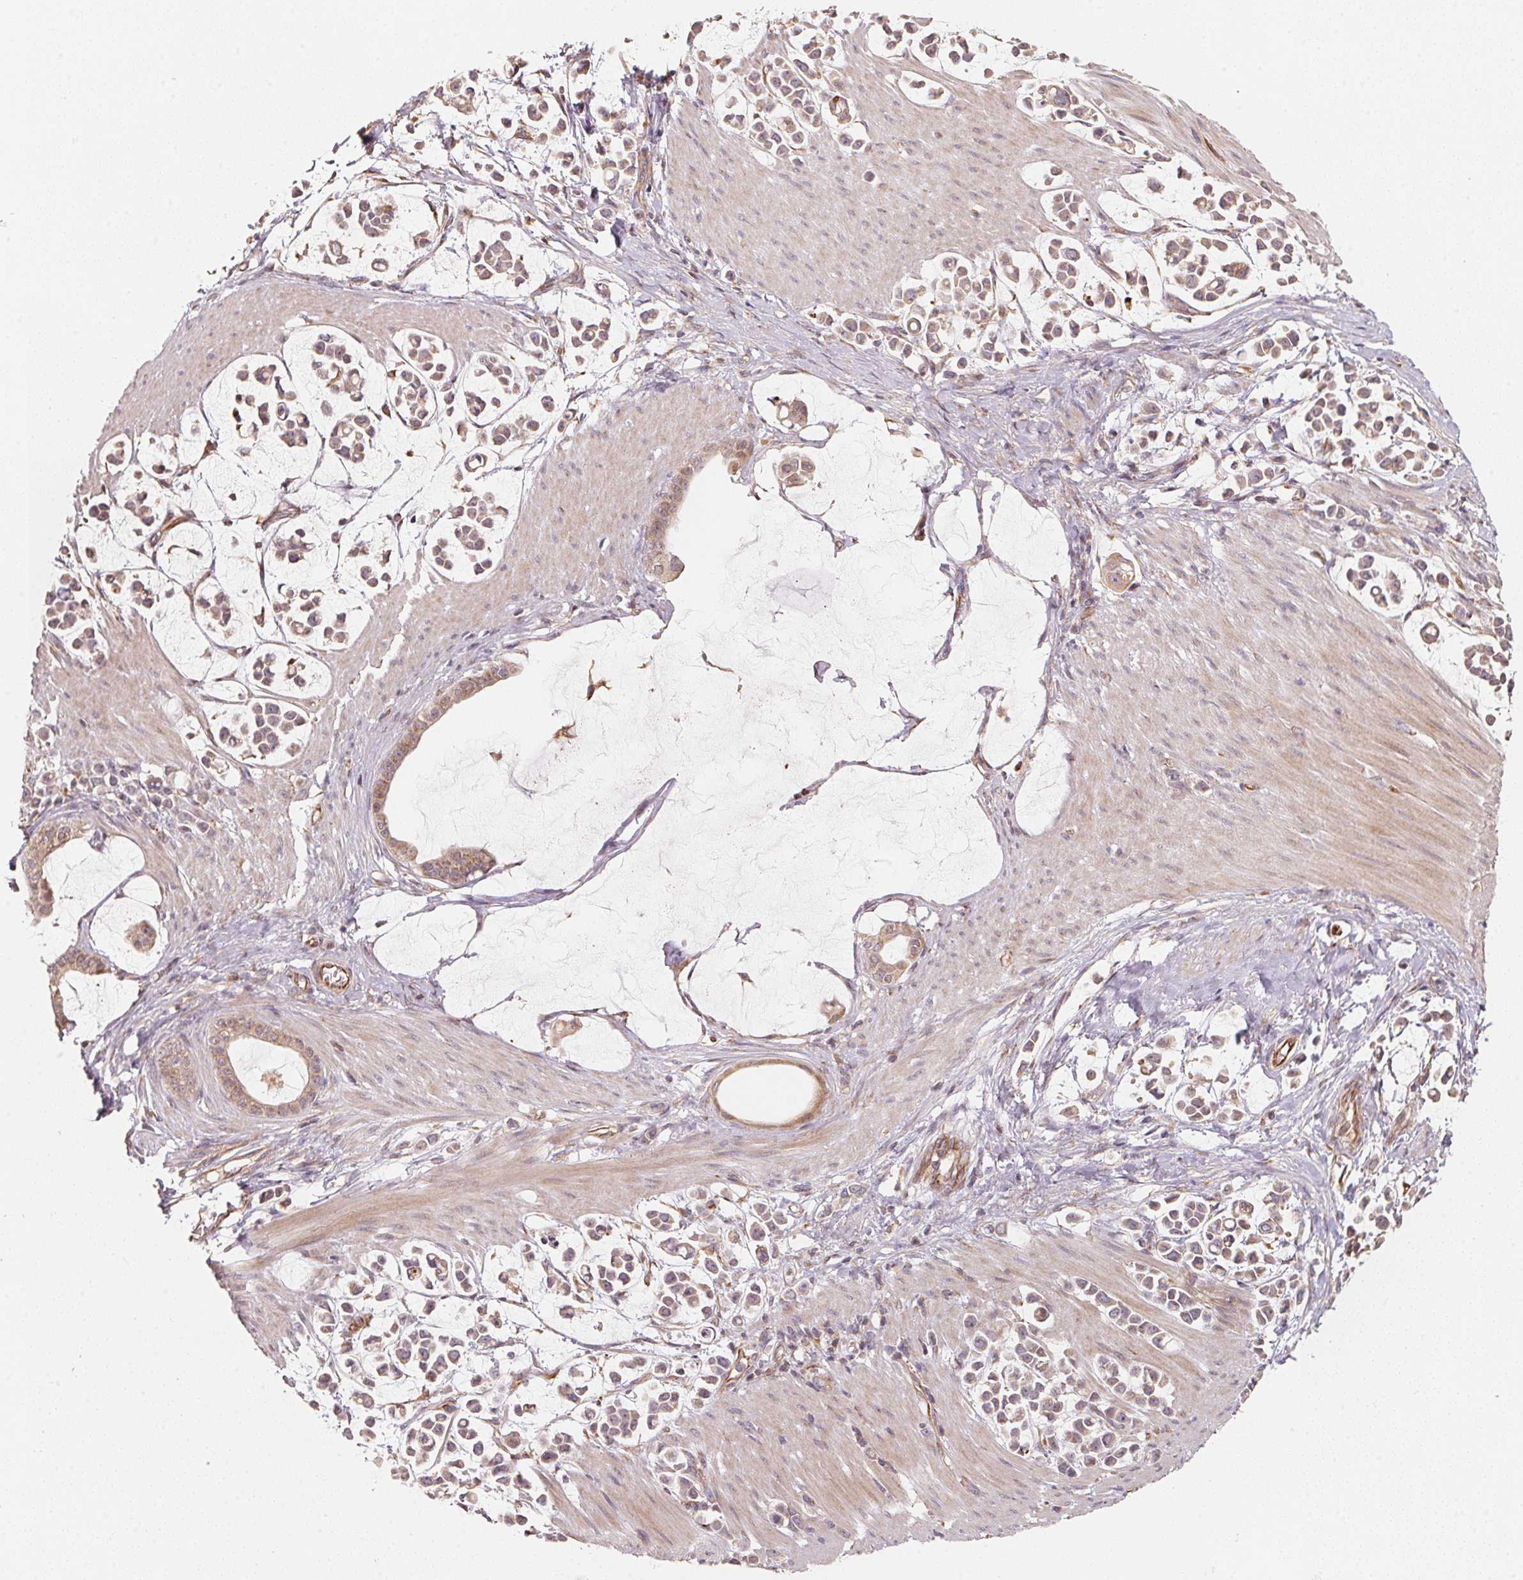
{"staining": {"intensity": "weak", "quantity": "25%-75%", "location": "cytoplasmic/membranous"}, "tissue": "stomach cancer", "cell_type": "Tumor cells", "image_type": "cancer", "snomed": [{"axis": "morphology", "description": "Adenocarcinoma, NOS"}, {"axis": "topography", "description": "Stomach"}], "caption": "The immunohistochemical stain shows weak cytoplasmic/membranous positivity in tumor cells of stomach cancer tissue. Nuclei are stained in blue.", "gene": "TSPAN12", "patient": {"sex": "male", "age": 82}}